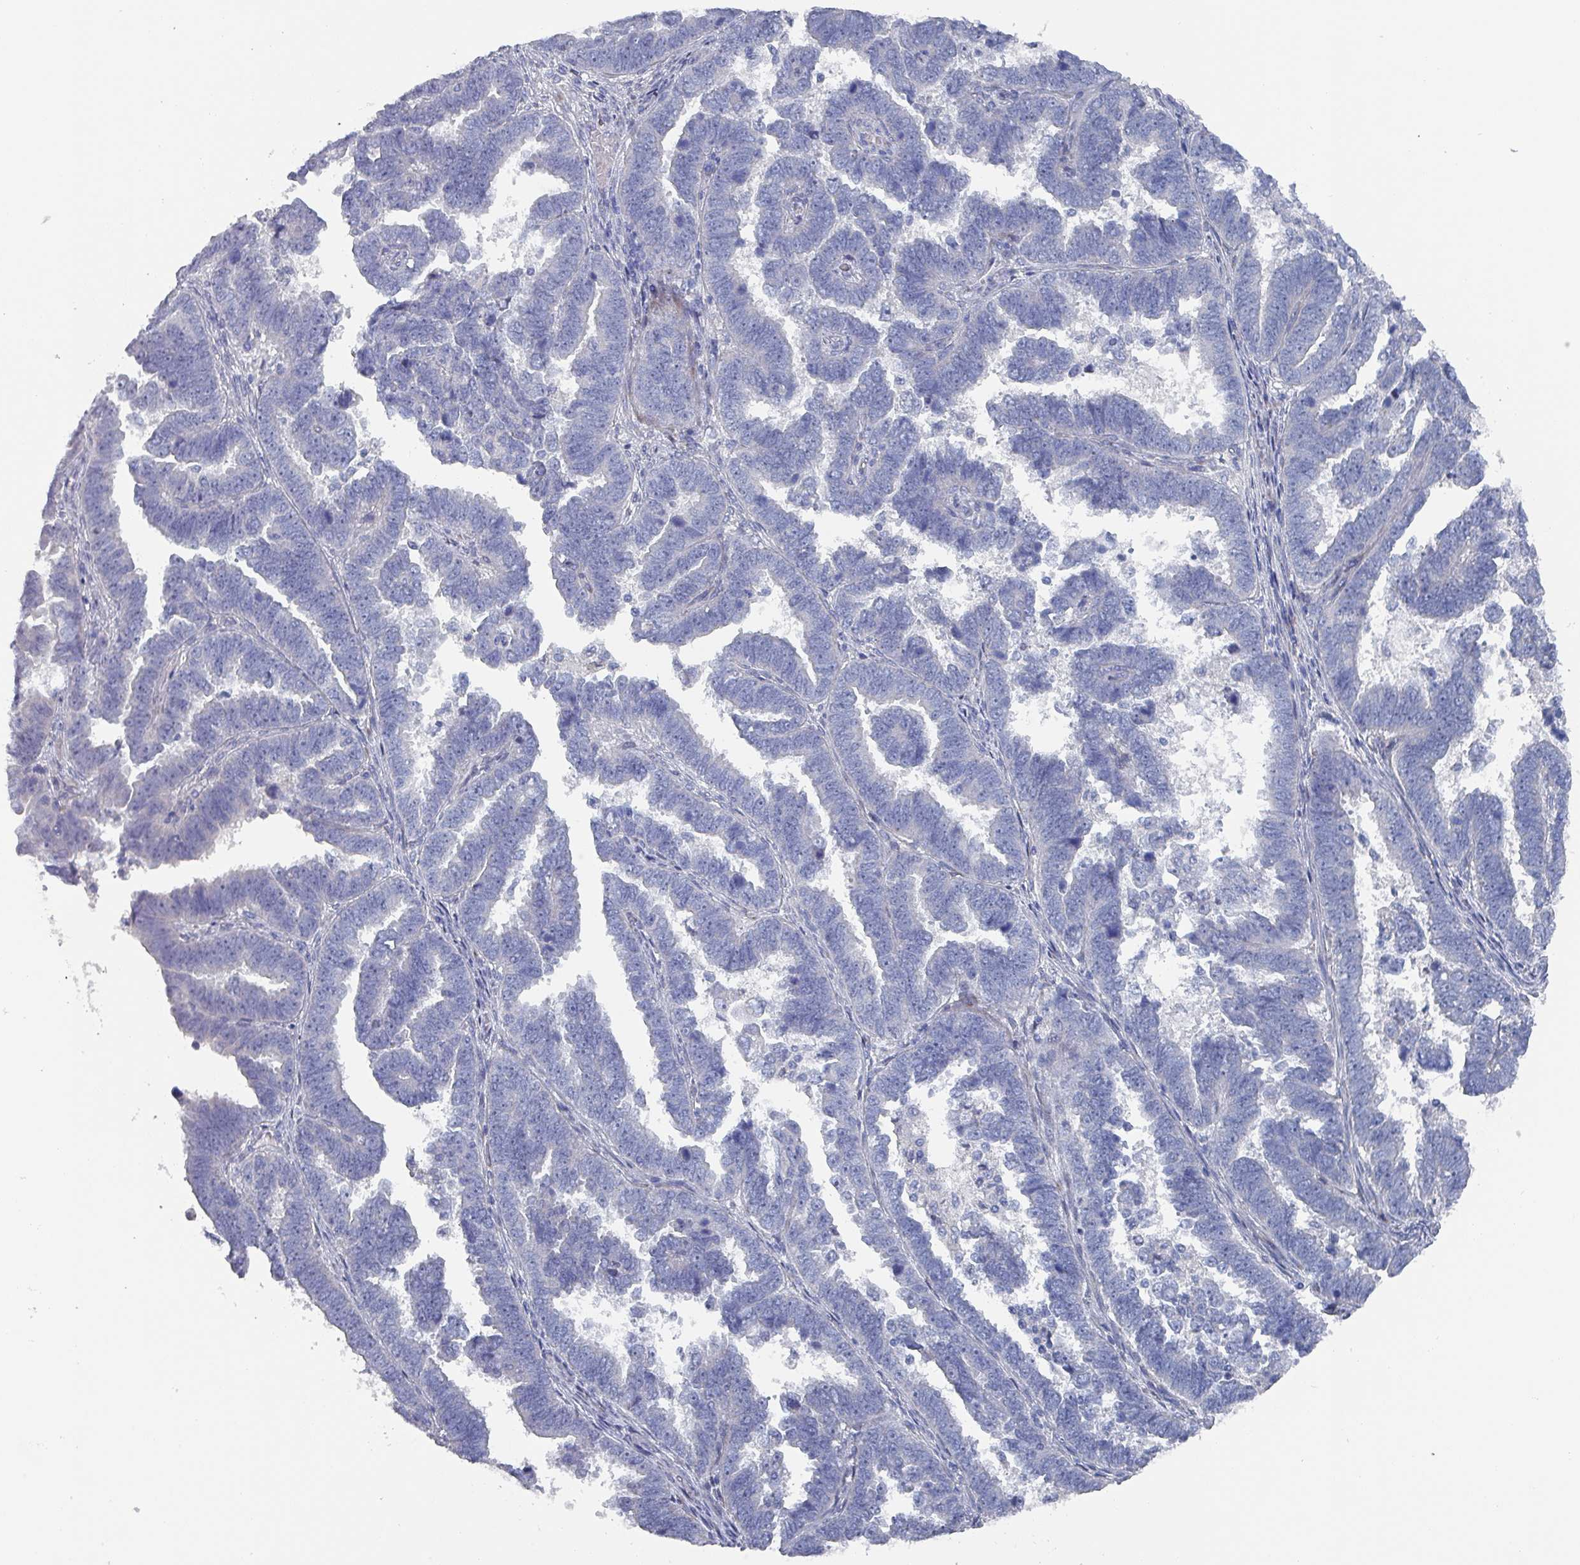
{"staining": {"intensity": "negative", "quantity": "none", "location": "none"}, "tissue": "endometrial cancer", "cell_type": "Tumor cells", "image_type": "cancer", "snomed": [{"axis": "morphology", "description": "Adenocarcinoma, NOS"}, {"axis": "topography", "description": "Endometrium"}], "caption": "Adenocarcinoma (endometrial) was stained to show a protein in brown. There is no significant positivity in tumor cells.", "gene": "DRD5", "patient": {"sex": "female", "age": 75}}